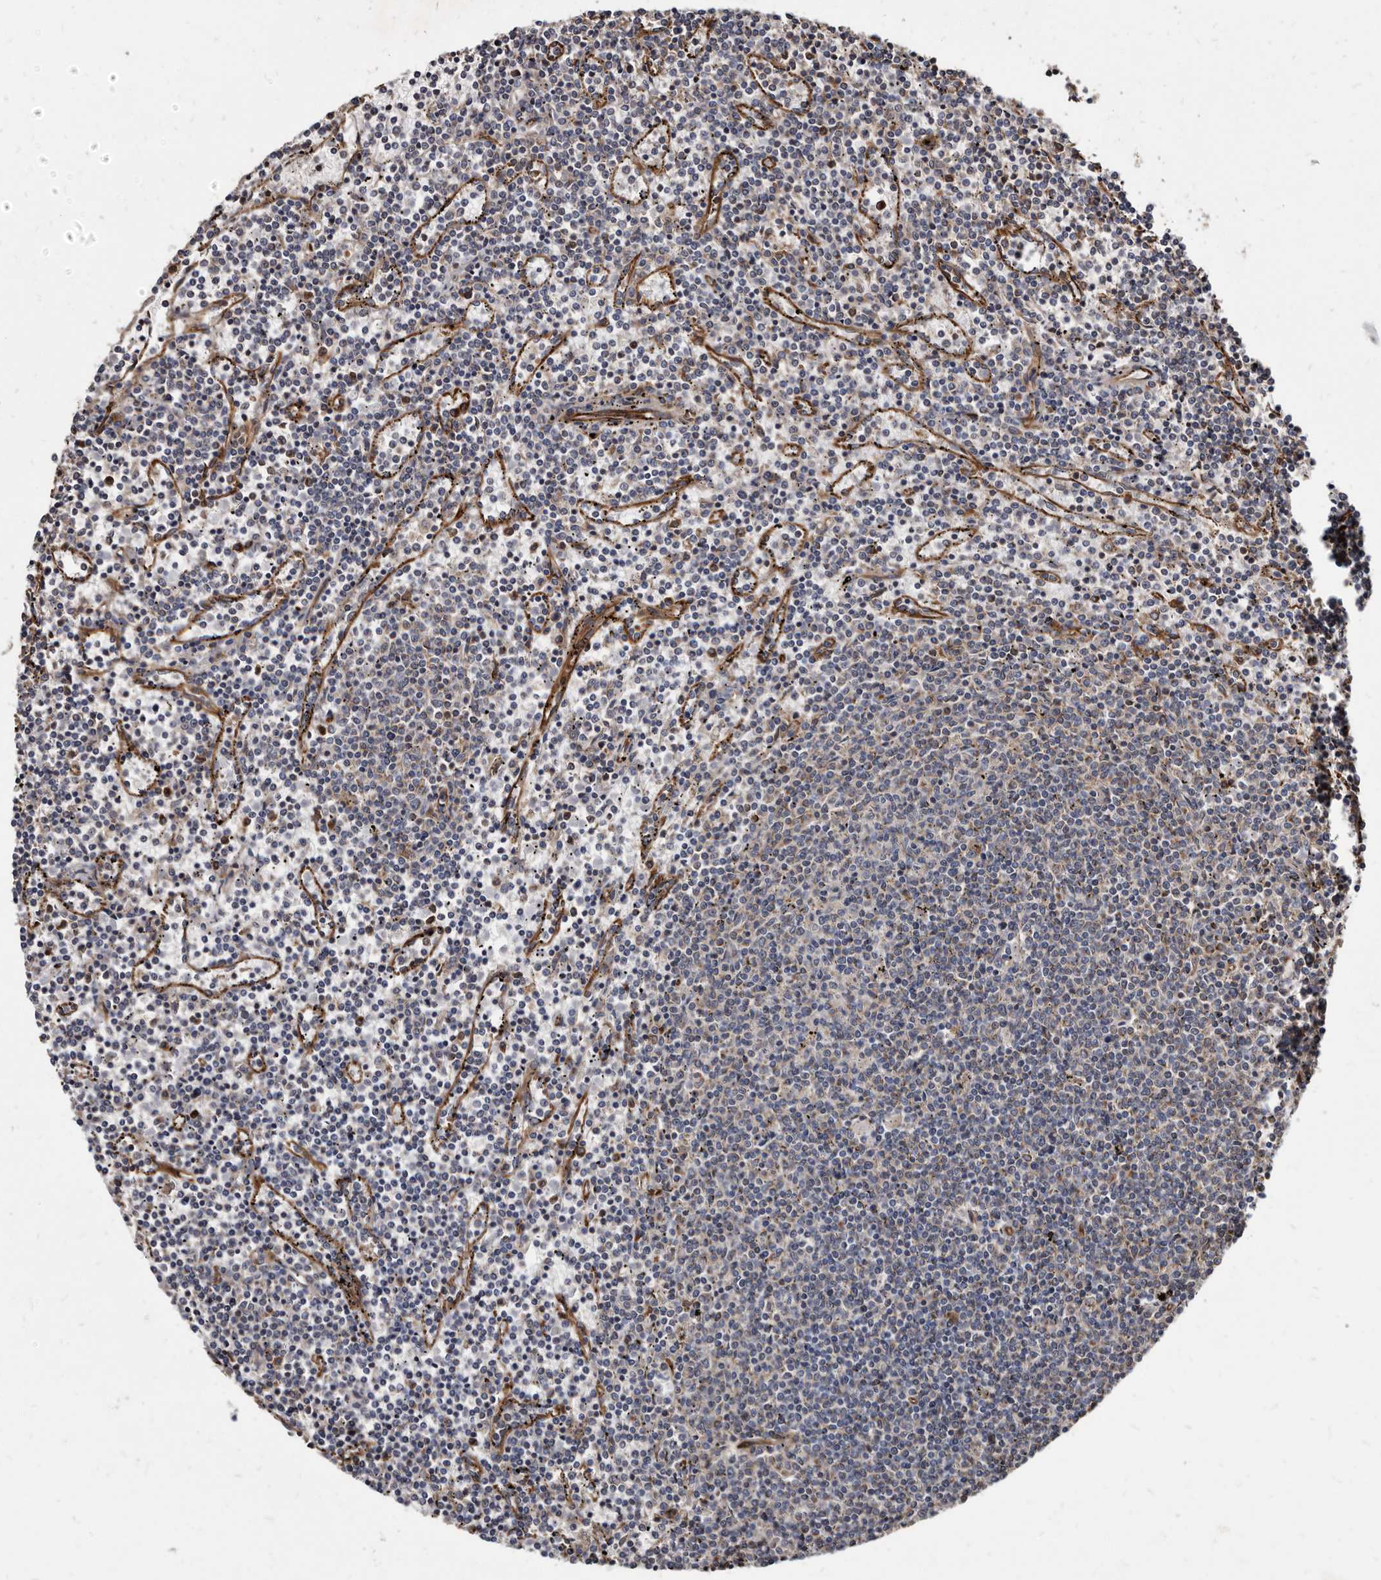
{"staining": {"intensity": "negative", "quantity": "none", "location": "none"}, "tissue": "lymphoma", "cell_type": "Tumor cells", "image_type": "cancer", "snomed": [{"axis": "morphology", "description": "Malignant lymphoma, non-Hodgkin's type, Low grade"}, {"axis": "topography", "description": "Spleen"}], "caption": "Low-grade malignant lymphoma, non-Hodgkin's type was stained to show a protein in brown. There is no significant staining in tumor cells.", "gene": "KCTD20", "patient": {"sex": "female", "age": 50}}